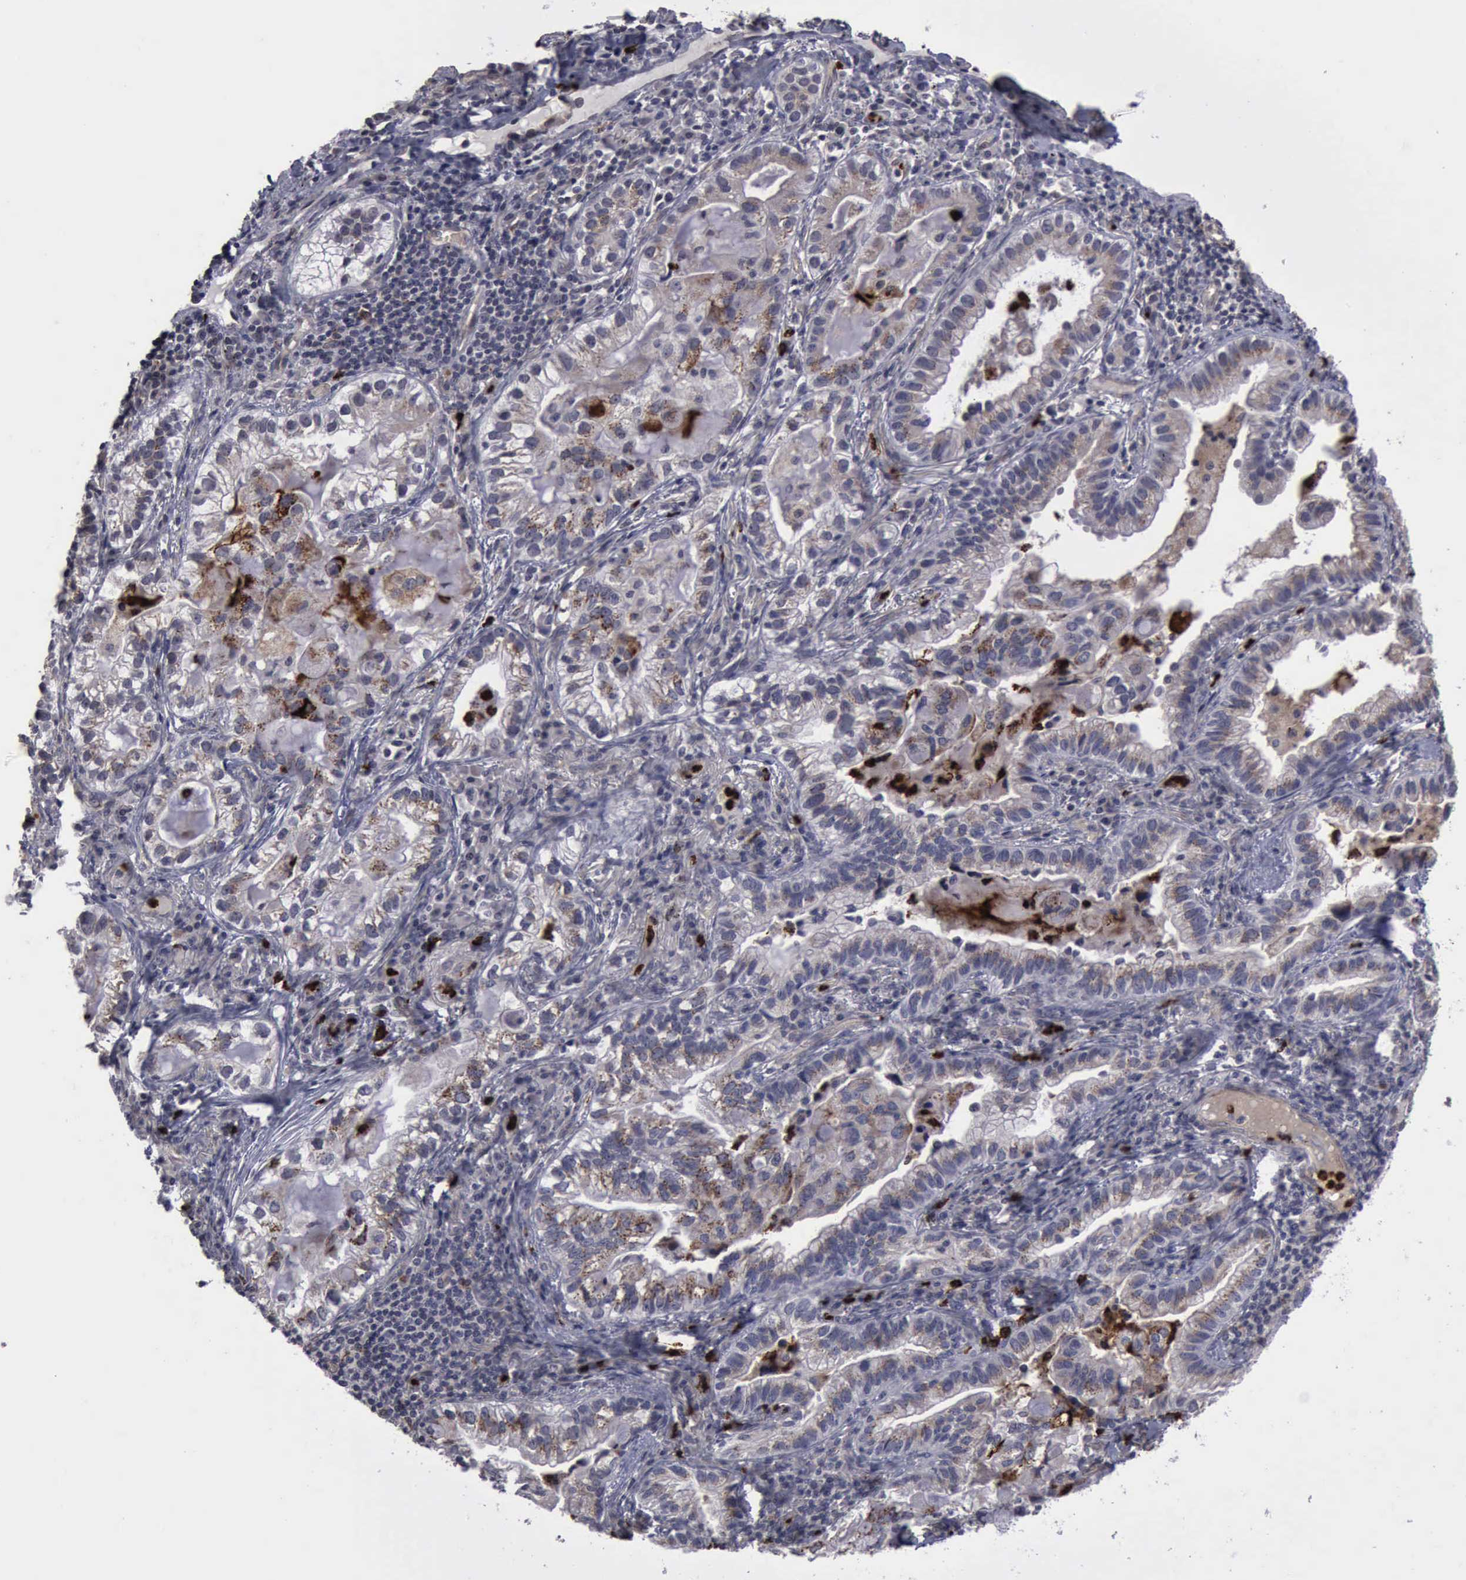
{"staining": {"intensity": "negative", "quantity": "none", "location": "none"}, "tissue": "lung cancer", "cell_type": "Tumor cells", "image_type": "cancer", "snomed": [{"axis": "morphology", "description": "Adenocarcinoma, NOS"}, {"axis": "topography", "description": "Lung"}], "caption": "Photomicrograph shows no significant protein positivity in tumor cells of lung cancer.", "gene": "MMP9", "patient": {"sex": "female", "age": 50}}